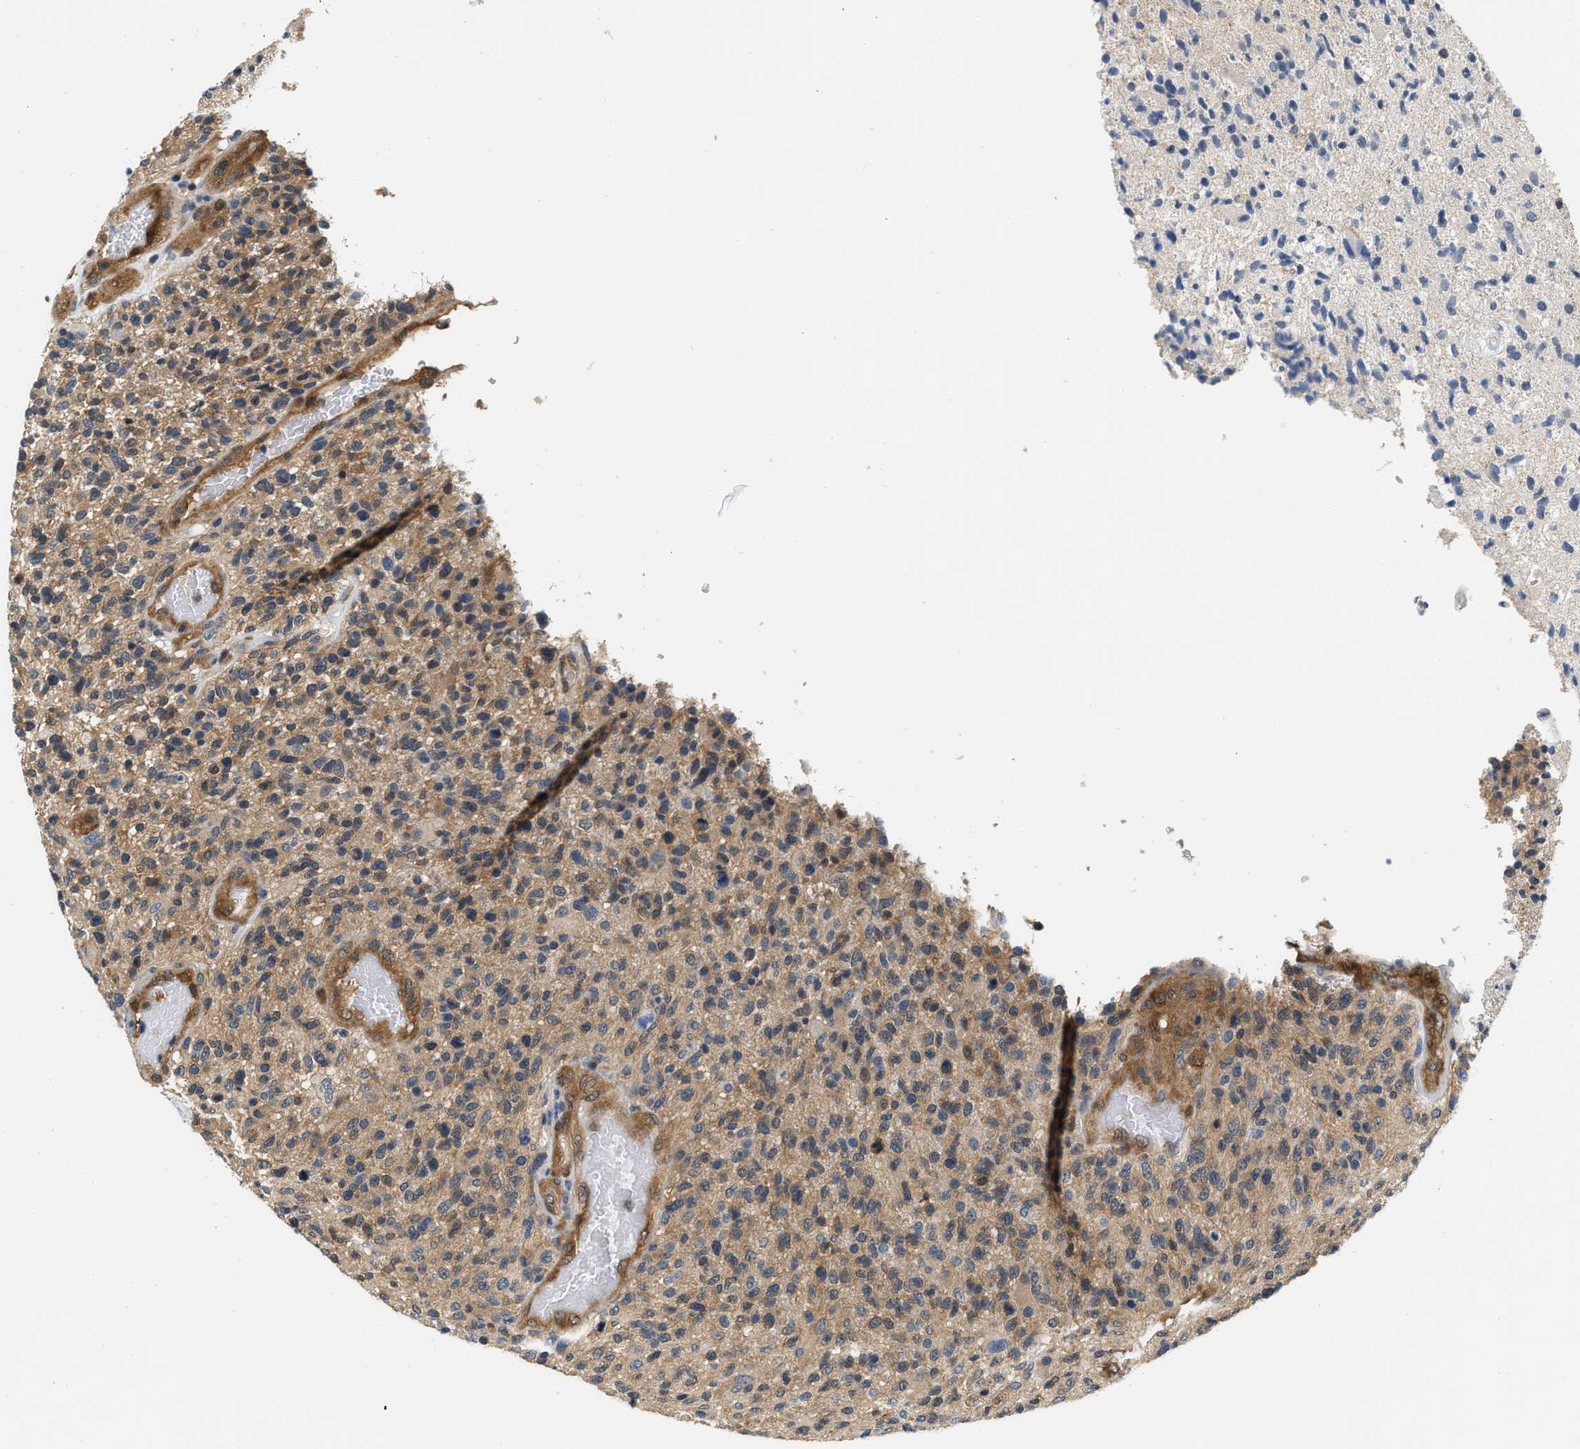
{"staining": {"intensity": "weak", "quantity": "25%-75%", "location": "cytoplasmic/membranous"}, "tissue": "glioma", "cell_type": "Tumor cells", "image_type": "cancer", "snomed": [{"axis": "morphology", "description": "Glioma, malignant, High grade"}, {"axis": "topography", "description": "Brain"}], "caption": "Weak cytoplasmic/membranous expression is identified in about 25%-75% of tumor cells in glioma.", "gene": "EIF4EBP2", "patient": {"sex": "male", "age": 72}}